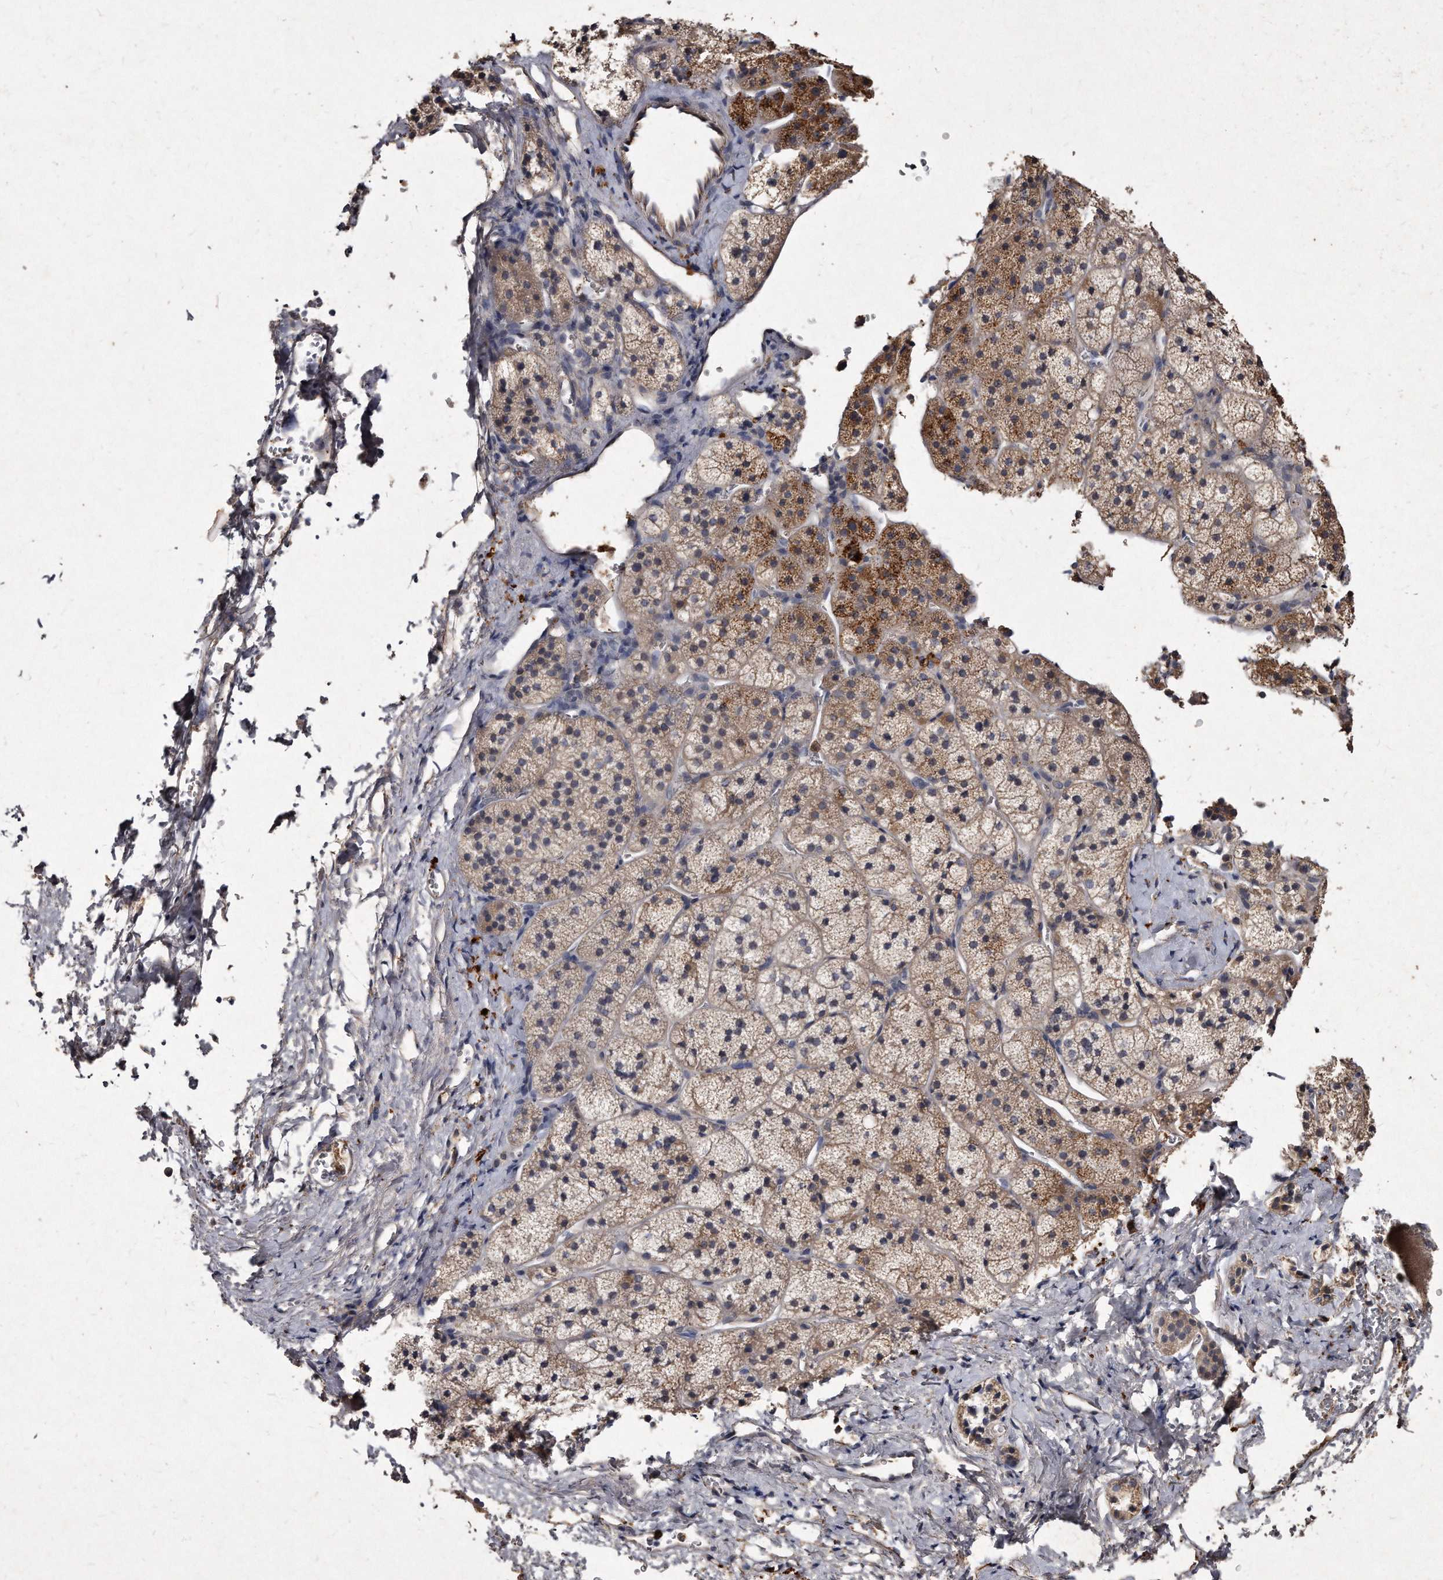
{"staining": {"intensity": "moderate", "quantity": ">75%", "location": "cytoplasmic/membranous"}, "tissue": "adrenal gland", "cell_type": "Glandular cells", "image_type": "normal", "snomed": [{"axis": "morphology", "description": "Normal tissue, NOS"}, {"axis": "topography", "description": "Adrenal gland"}], "caption": "IHC micrograph of benign adrenal gland: human adrenal gland stained using immunohistochemistry displays medium levels of moderate protein expression localized specifically in the cytoplasmic/membranous of glandular cells, appearing as a cytoplasmic/membranous brown color.", "gene": "KLHDC3", "patient": {"sex": "female", "age": 44}}